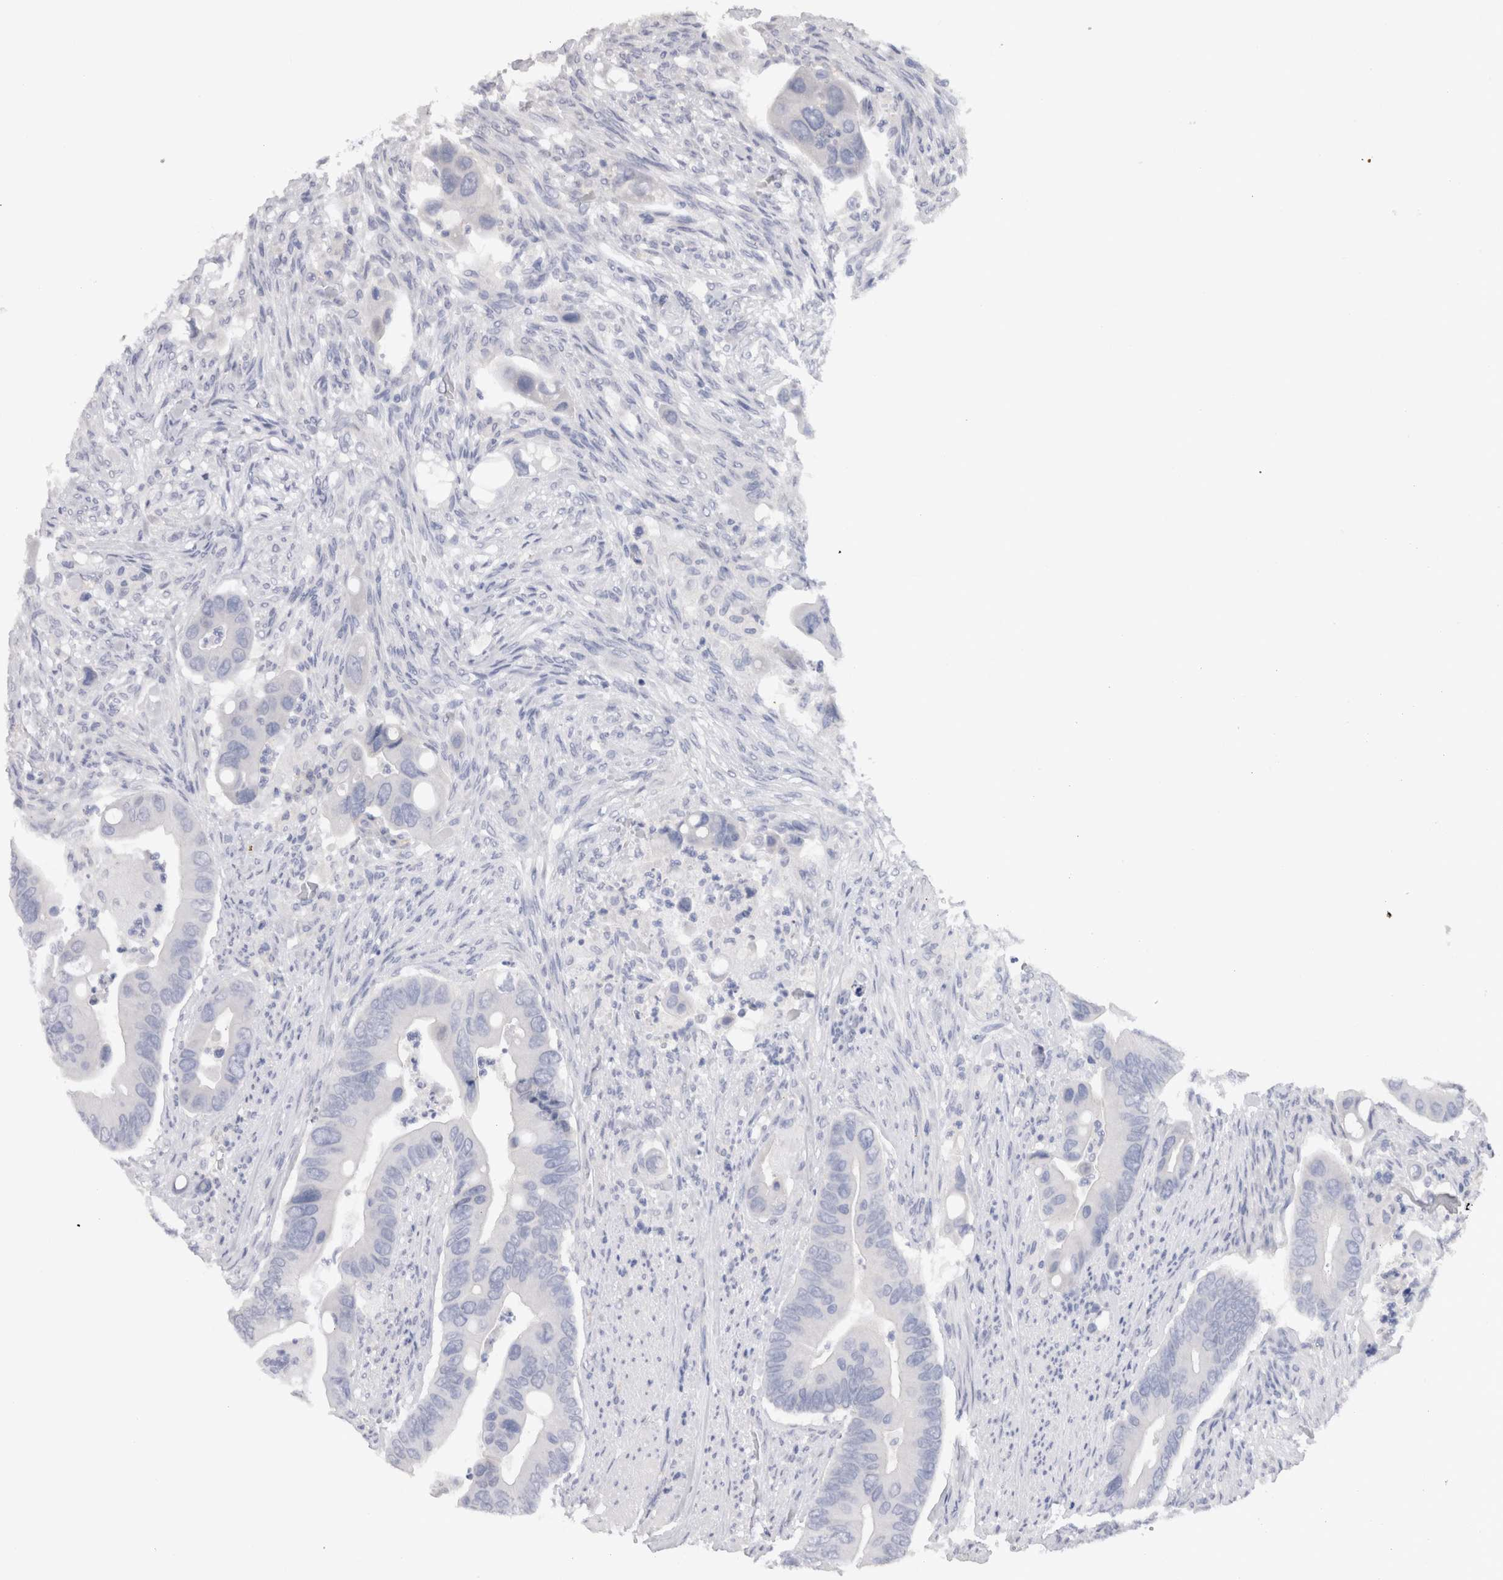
{"staining": {"intensity": "negative", "quantity": "none", "location": "none"}, "tissue": "colorectal cancer", "cell_type": "Tumor cells", "image_type": "cancer", "snomed": [{"axis": "morphology", "description": "Adenocarcinoma, NOS"}, {"axis": "topography", "description": "Rectum"}], "caption": "Immunohistochemistry (IHC) photomicrograph of human adenocarcinoma (colorectal) stained for a protein (brown), which exhibits no positivity in tumor cells. (DAB immunohistochemistry, high magnification).", "gene": "CDH6", "patient": {"sex": "female", "age": 57}}